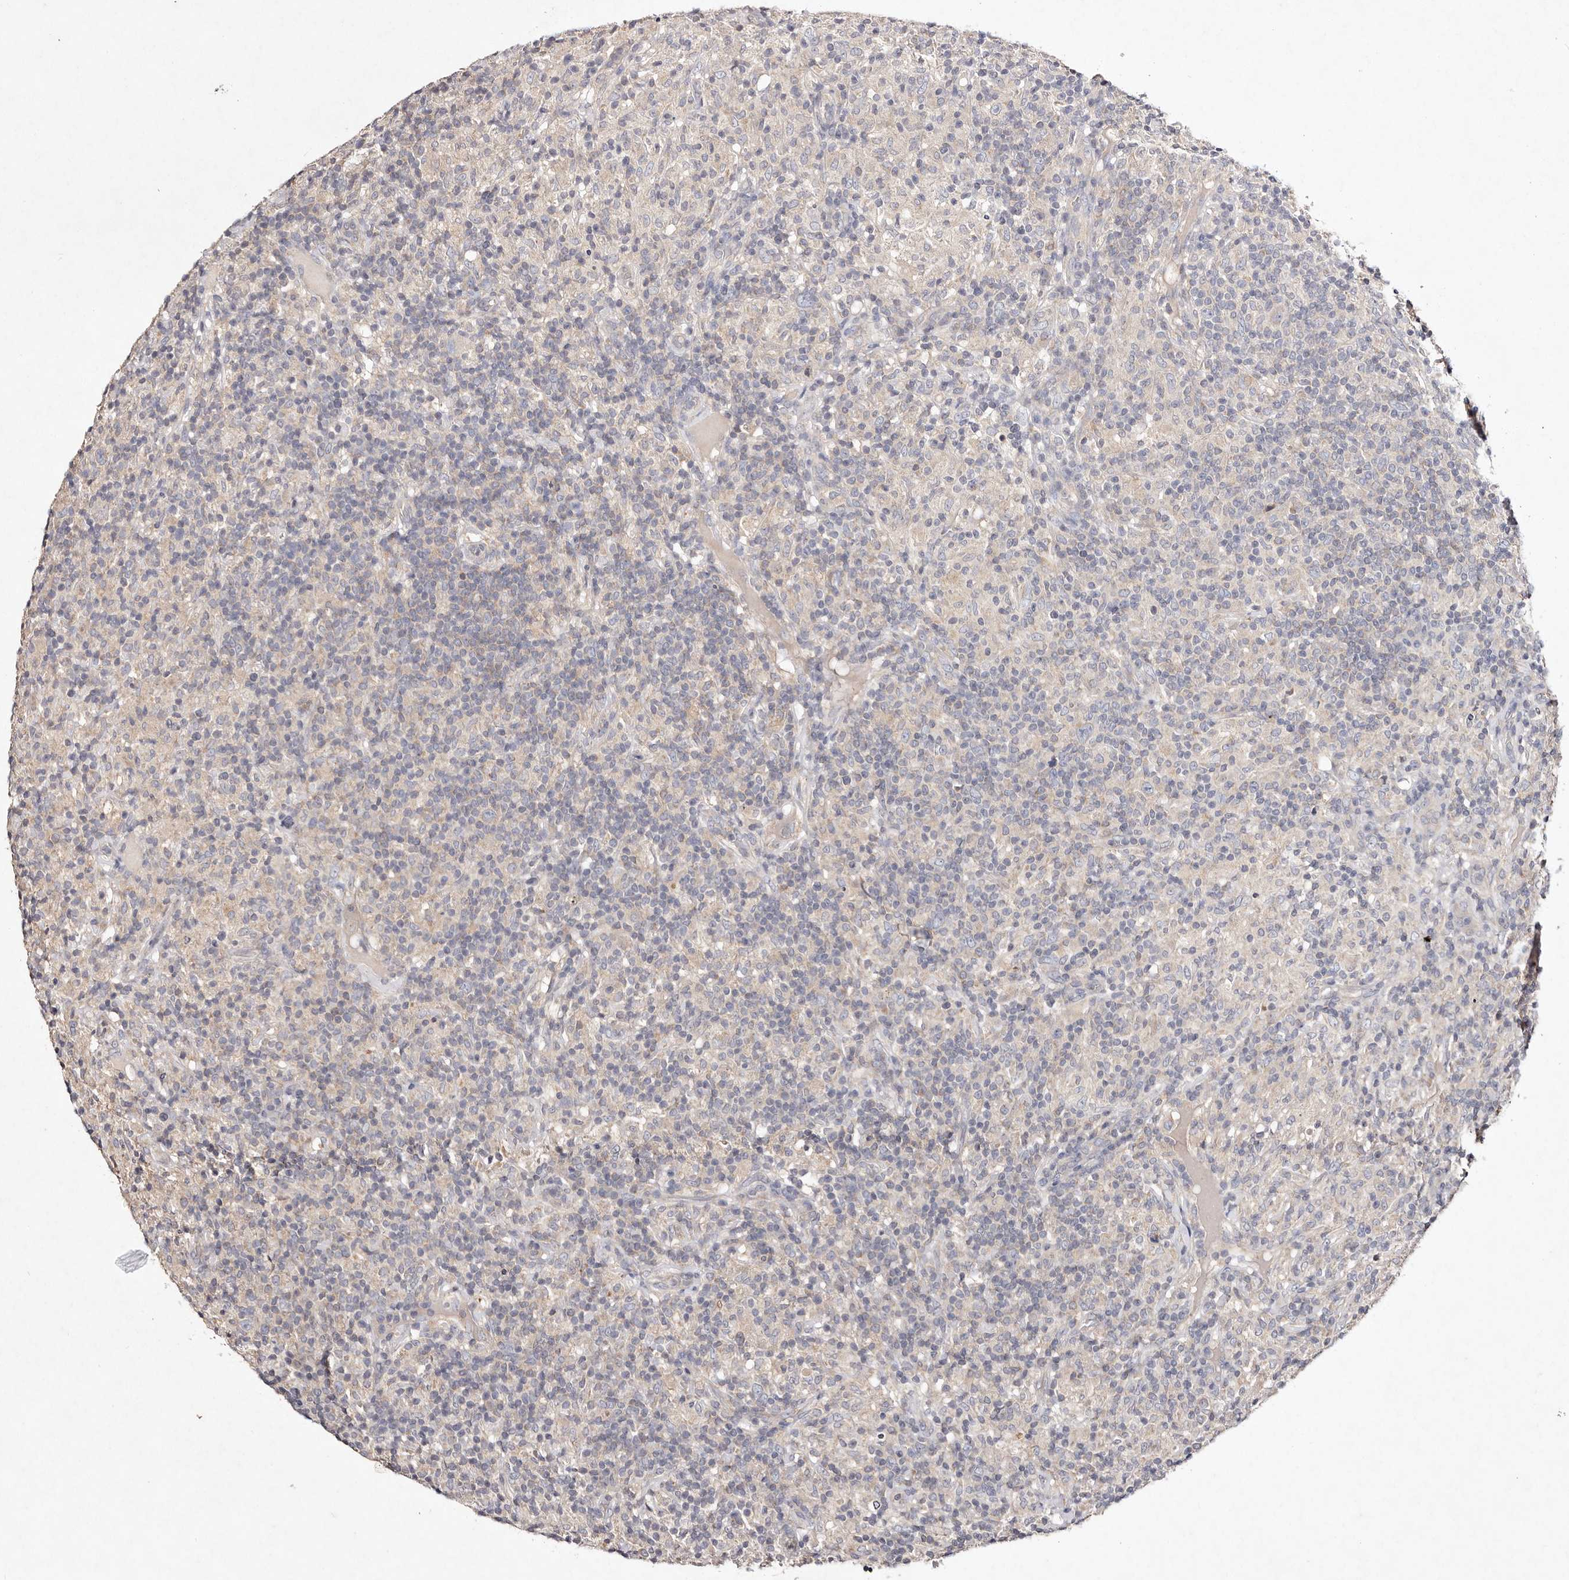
{"staining": {"intensity": "negative", "quantity": "none", "location": "none"}, "tissue": "lymphoma", "cell_type": "Tumor cells", "image_type": "cancer", "snomed": [{"axis": "morphology", "description": "Hodgkin's disease, NOS"}, {"axis": "topography", "description": "Lymph node"}], "caption": "This is an immunohistochemistry photomicrograph of human Hodgkin's disease. There is no staining in tumor cells.", "gene": "TSC2", "patient": {"sex": "male", "age": 70}}